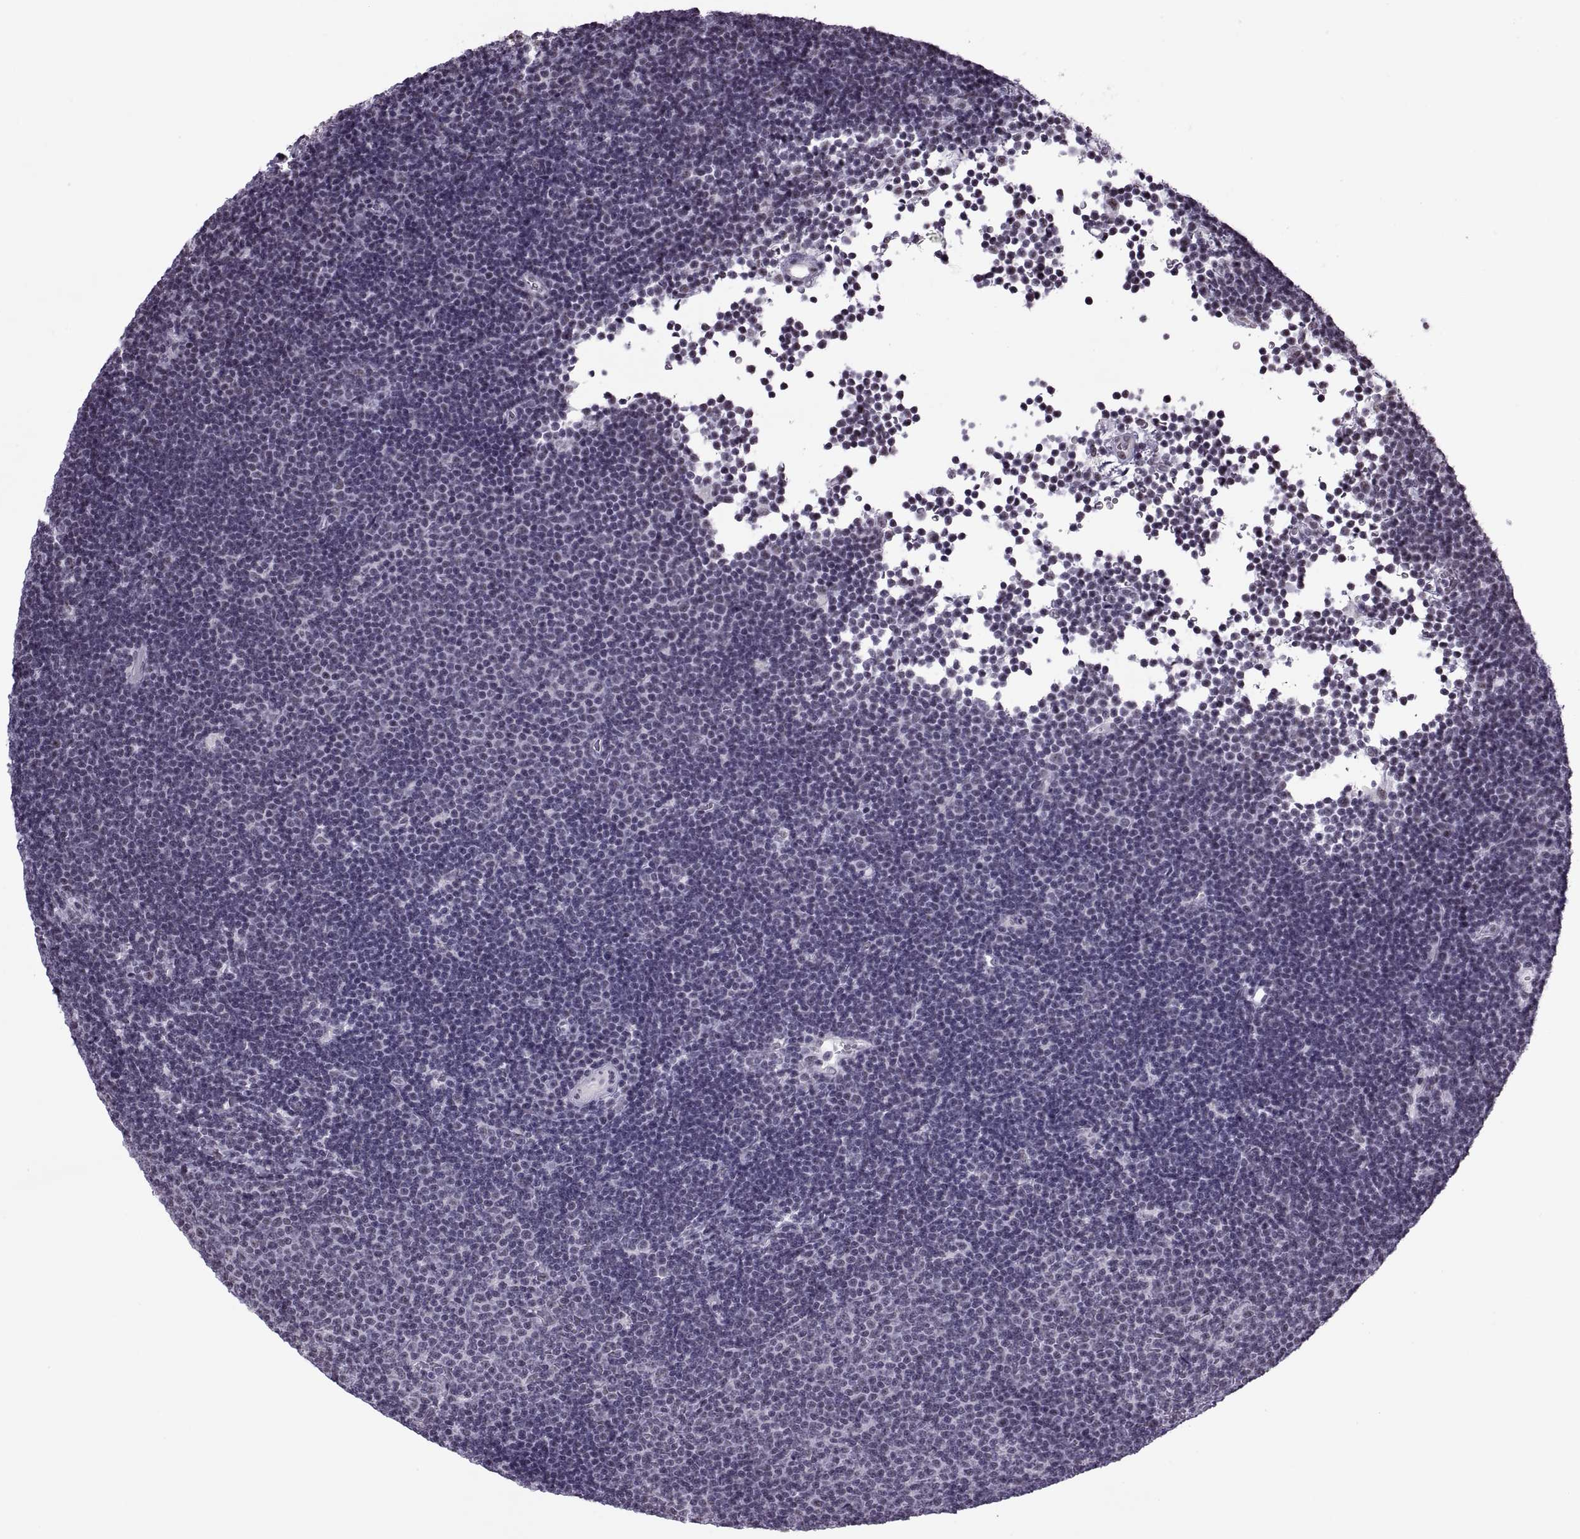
{"staining": {"intensity": "negative", "quantity": "none", "location": "none"}, "tissue": "lymphoma", "cell_type": "Tumor cells", "image_type": "cancer", "snomed": [{"axis": "morphology", "description": "Malignant lymphoma, non-Hodgkin's type, Low grade"}, {"axis": "topography", "description": "Brain"}], "caption": "High power microscopy image of an immunohistochemistry photomicrograph of low-grade malignant lymphoma, non-Hodgkin's type, revealing no significant staining in tumor cells.", "gene": "MAGEA4", "patient": {"sex": "female", "age": 66}}